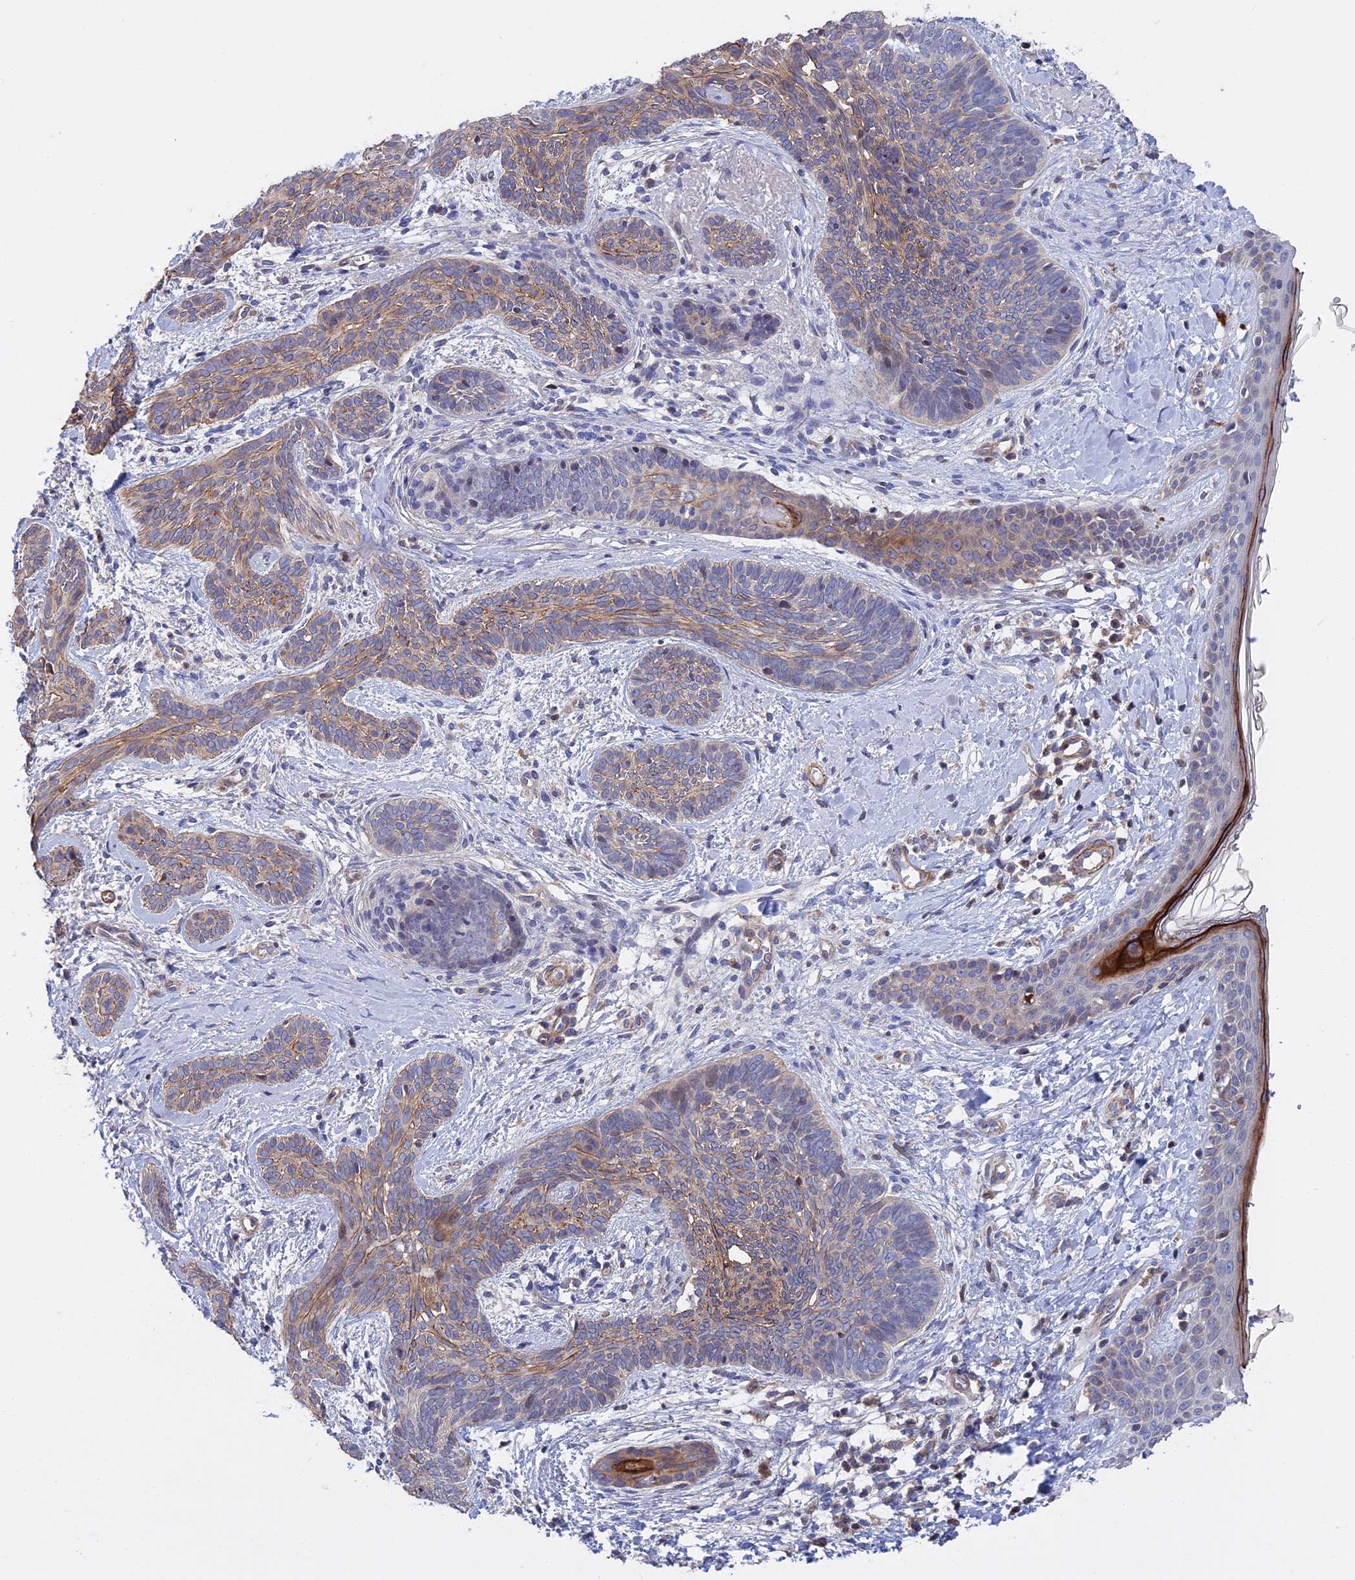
{"staining": {"intensity": "weak", "quantity": "<25%", "location": "cytoplasmic/membranous"}, "tissue": "skin cancer", "cell_type": "Tumor cells", "image_type": "cancer", "snomed": [{"axis": "morphology", "description": "Basal cell carcinoma"}, {"axis": "topography", "description": "Skin"}], "caption": "Protein analysis of skin cancer displays no significant positivity in tumor cells.", "gene": "LYPD5", "patient": {"sex": "female", "age": 81}}